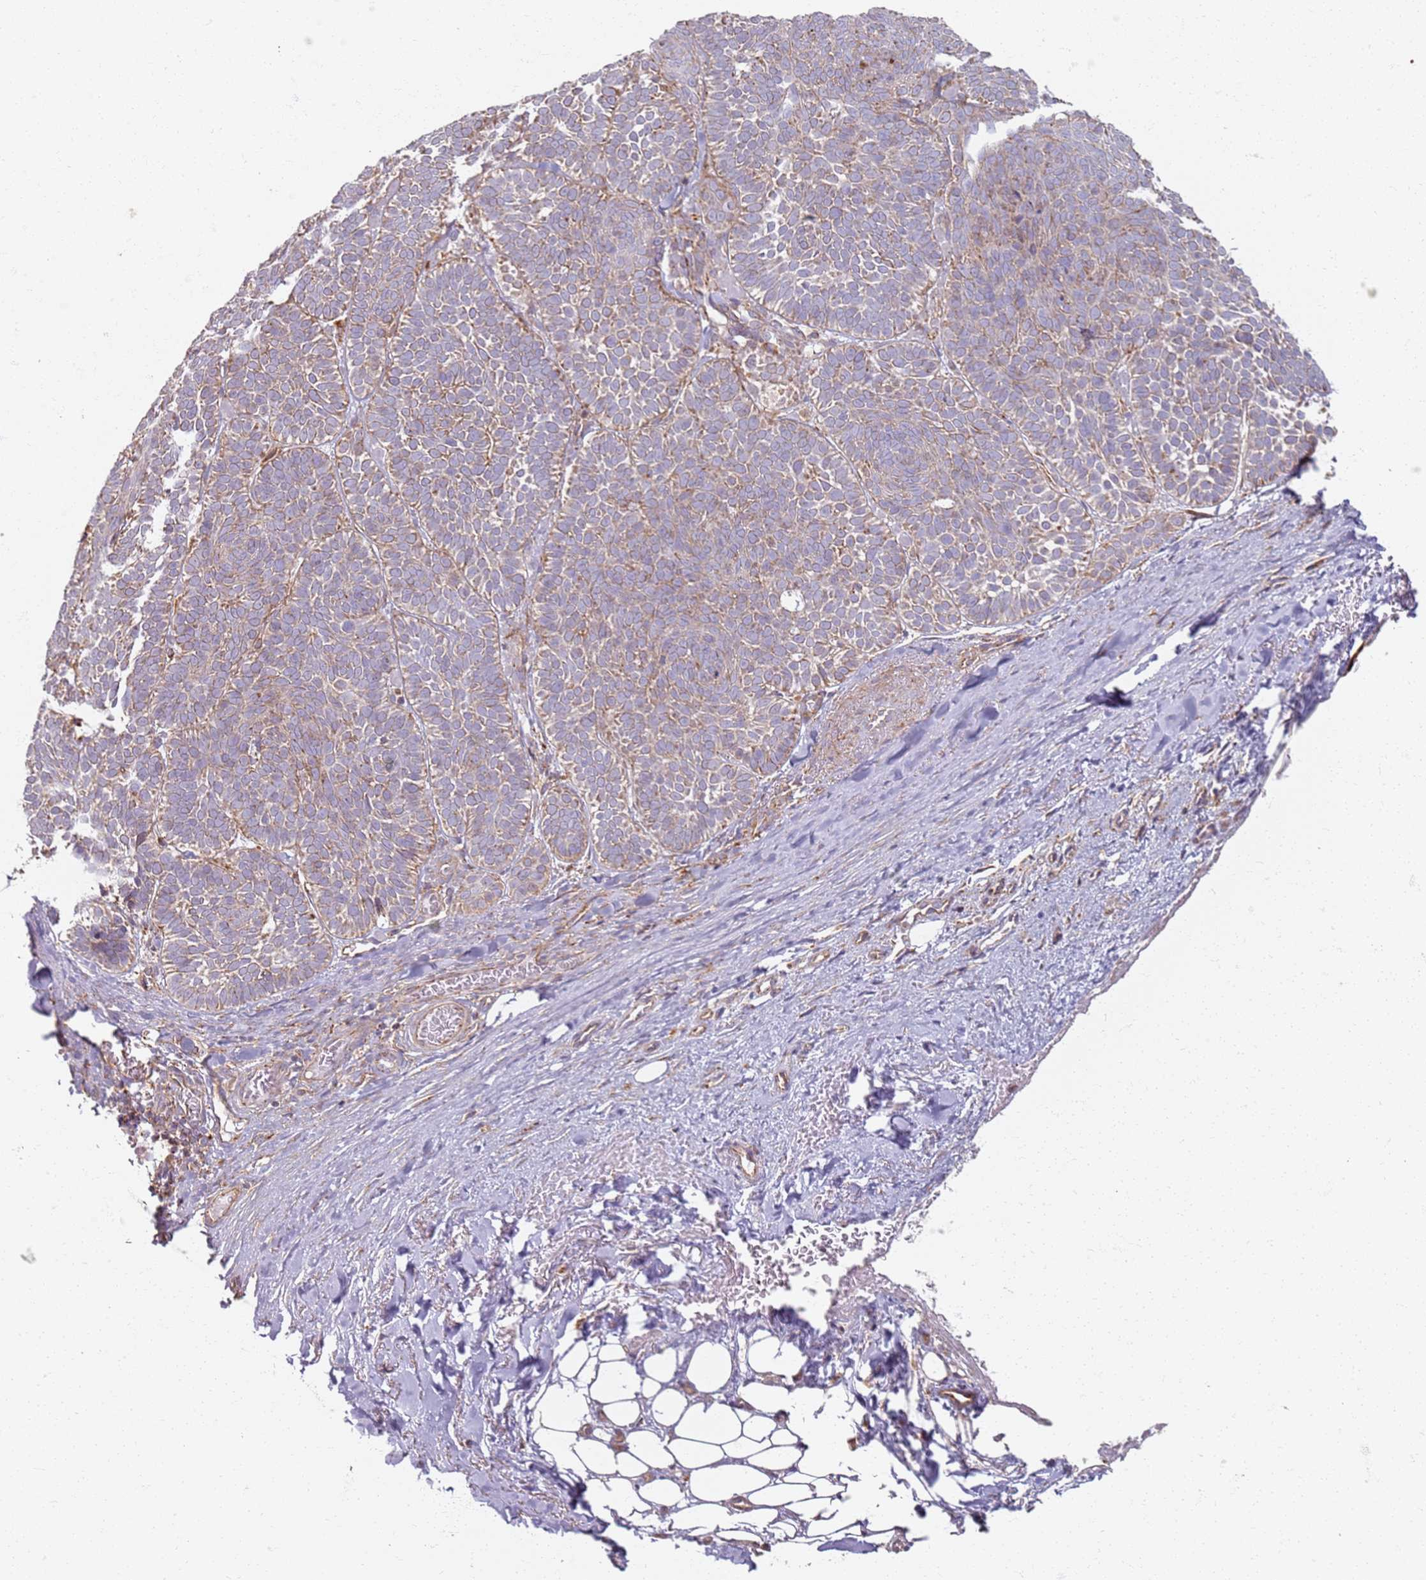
{"staining": {"intensity": "moderate", "quantity": "25%-75%", "location": "cytoplasmic/membranous"}, "tissue": "skin cancer", "cell_type": "Tumor cells", "image_type": "cancer", "snomed": [{"axis": "morphology", "description": "Basal cell carcinoma"}, {"axis": "topography", "description": "Skin"}], "caption": "Immunohistochemical staining of skin basal cell carcinoma shows medium levels of moderate cytoplasmic/membranous protein expression in about 25%-75% of tumor cells. The staining was performed using DAB (3,3'-diaminobenzidine) to visualize the protein expression in brown, while the nuclei were stained in blue with hematoxylin (Magnification: 20x).", "gene": "PROKR2", "patient": {"sex": "male", "age": 85}}